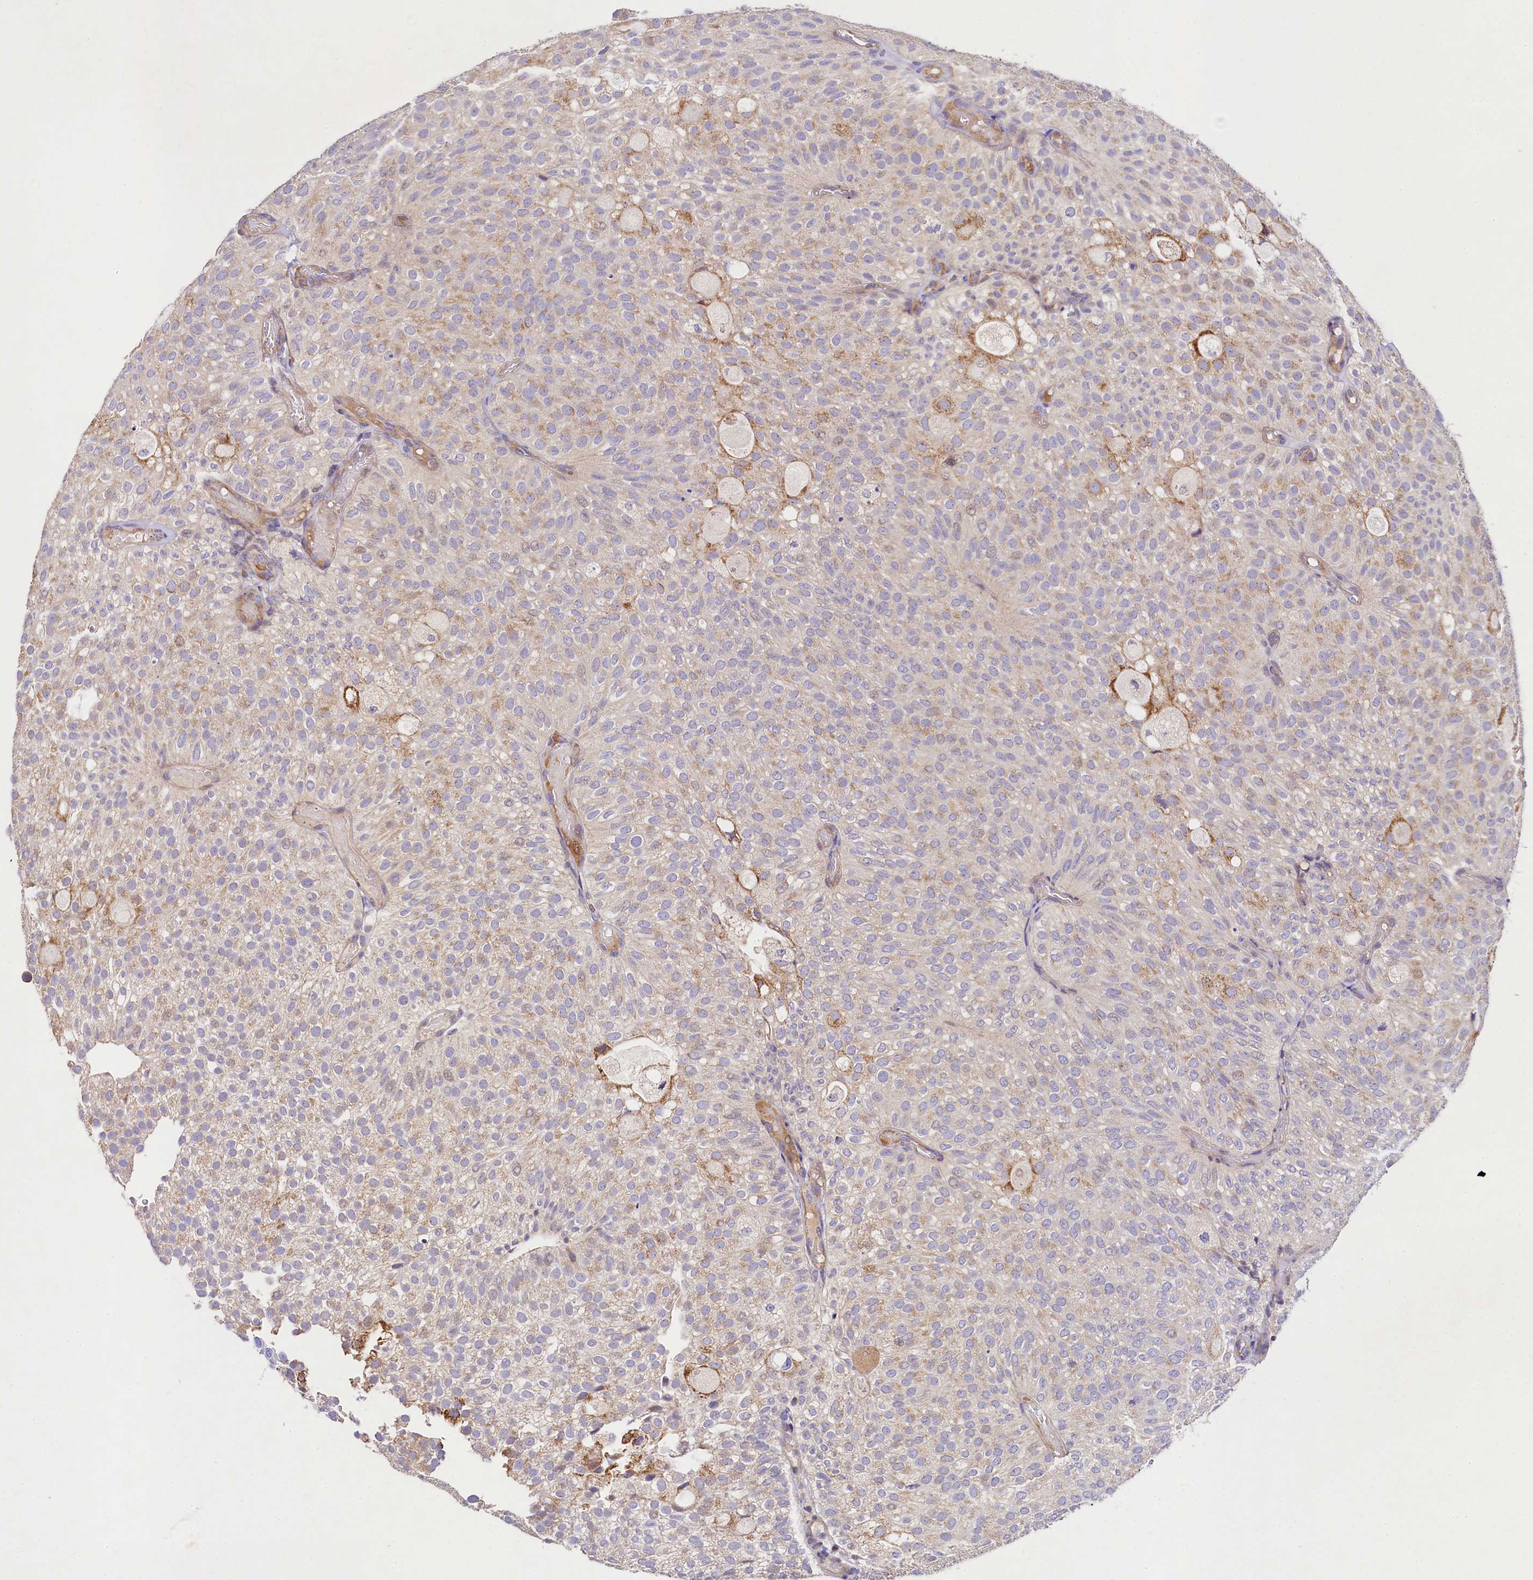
{"staining": {"intensity": "weak", "quantity": "25%-75%", "location": "cytoplasmic/membranous"}, "tissue": "urothelial cancer", "cell_type": "Tumor cells", "image_type": "cancer", "snomed": [{"axis": "morphology", "description": "Urothelial carcinoma, Low grade"}, {"axis": "topography", "description": "Urinary bladder"}], "caption": "This image displays low-grade urothelial carcinoma stained with immunohistochemistry (IHC) to label a protein in brown. The cytoplasmic/membranous of tumor cells show weak positivity for the protein. Nuclei are counter-stained blue.", "gene": "FXYD6", "patient": {"sex": "male", "age": 78}}